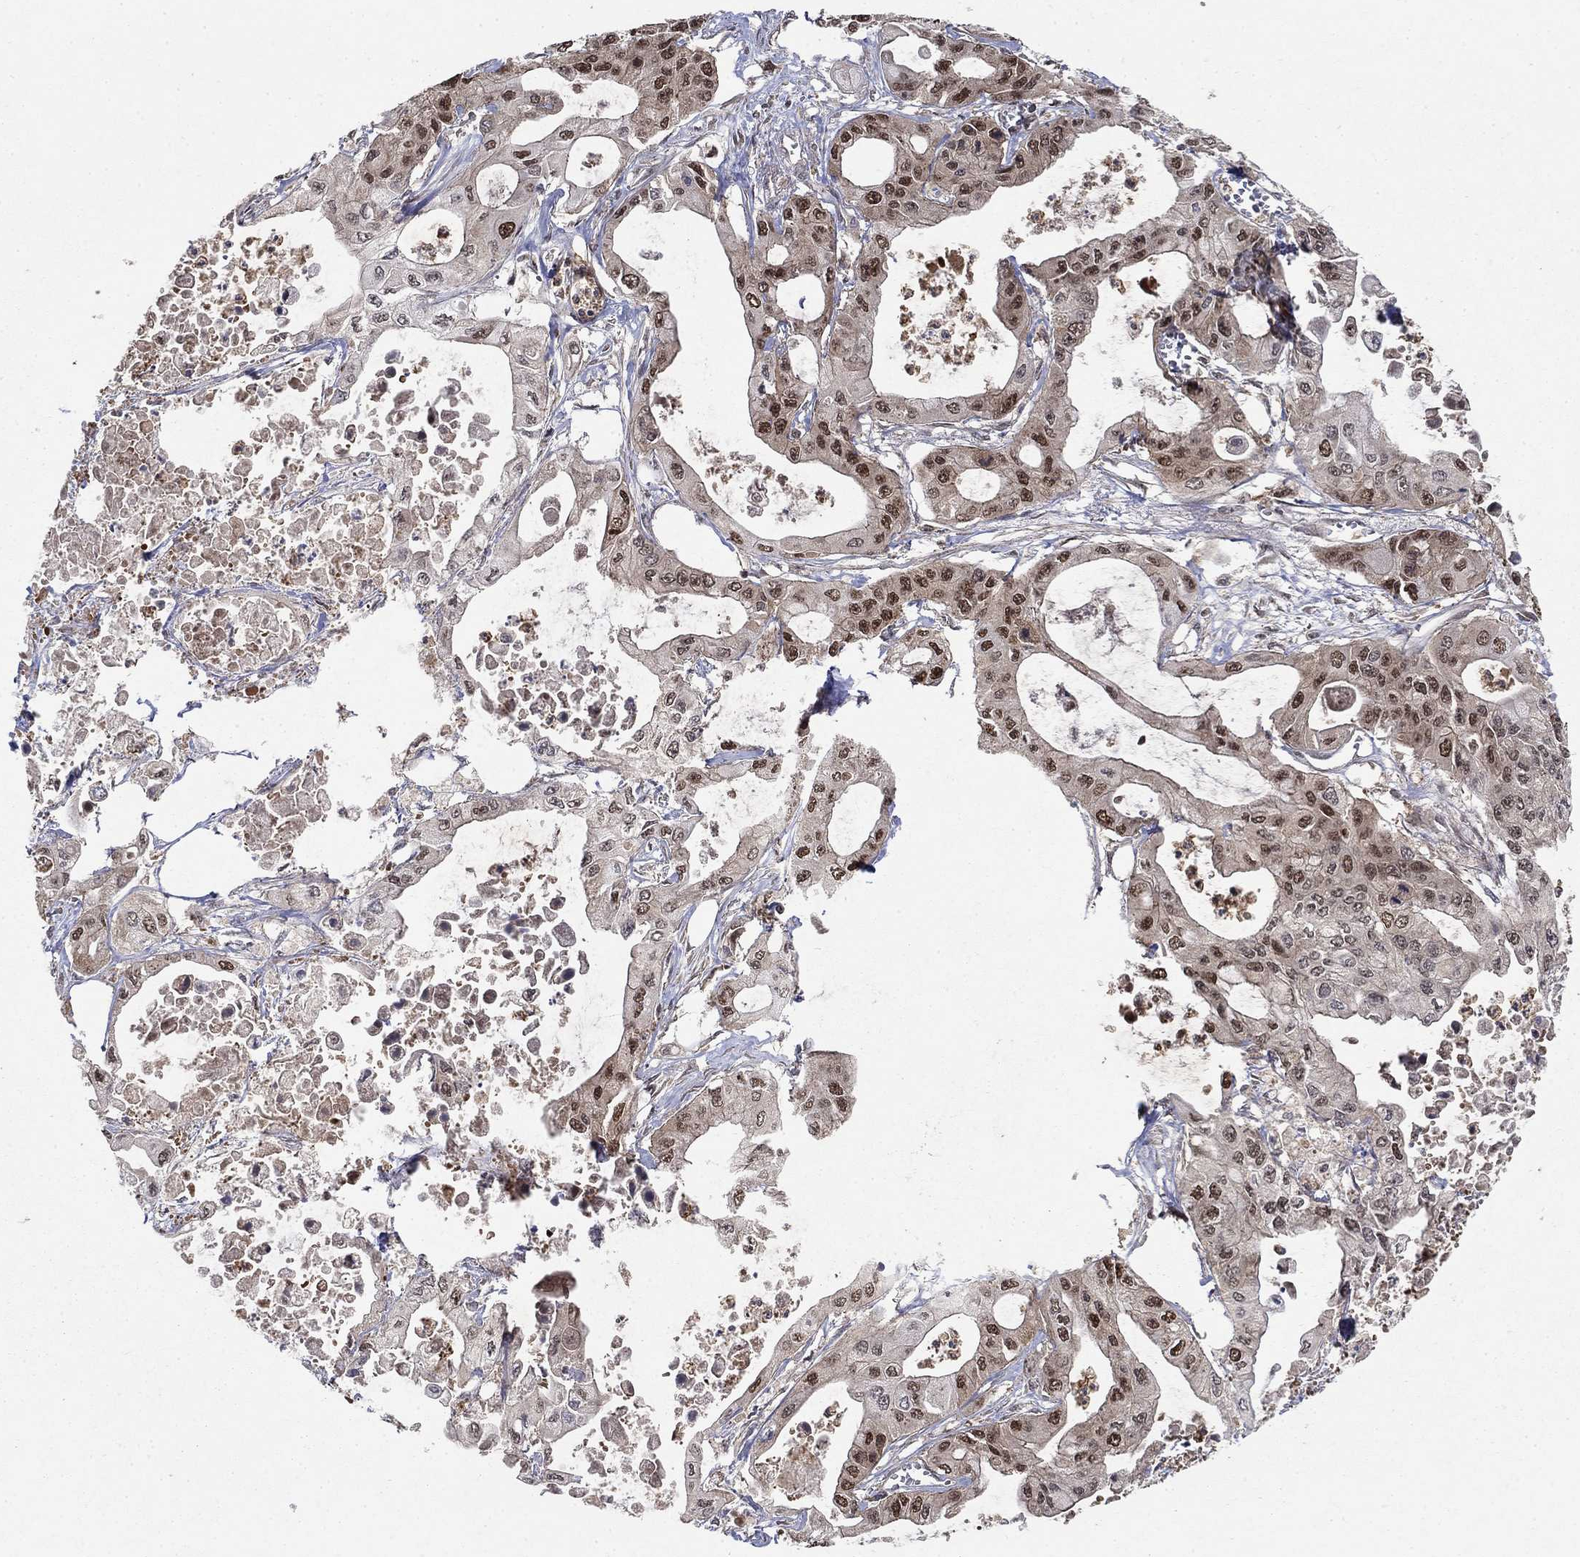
{"staining": {"intensity": "strong", "quantity": "25%-75%", "location": "nuclear"}, "tissue": "pancreatic cancer", "cell_type": "Tumor cells", "image_type": "cancer", "snomed": [{"axis": "morphology", "description": "Adenocarcinoma, NOS"}, {"axis": "topography", "description": "Pancreas"}], "caption": "Brown immunohistochemical staining in pancreatic cancer (adenocarcinoma) displays strong nuclear positivity in approximately 25%-75% of tumor cells.", "gene": "CCDC66", "patient": {"sex": "male", "age": 70}}